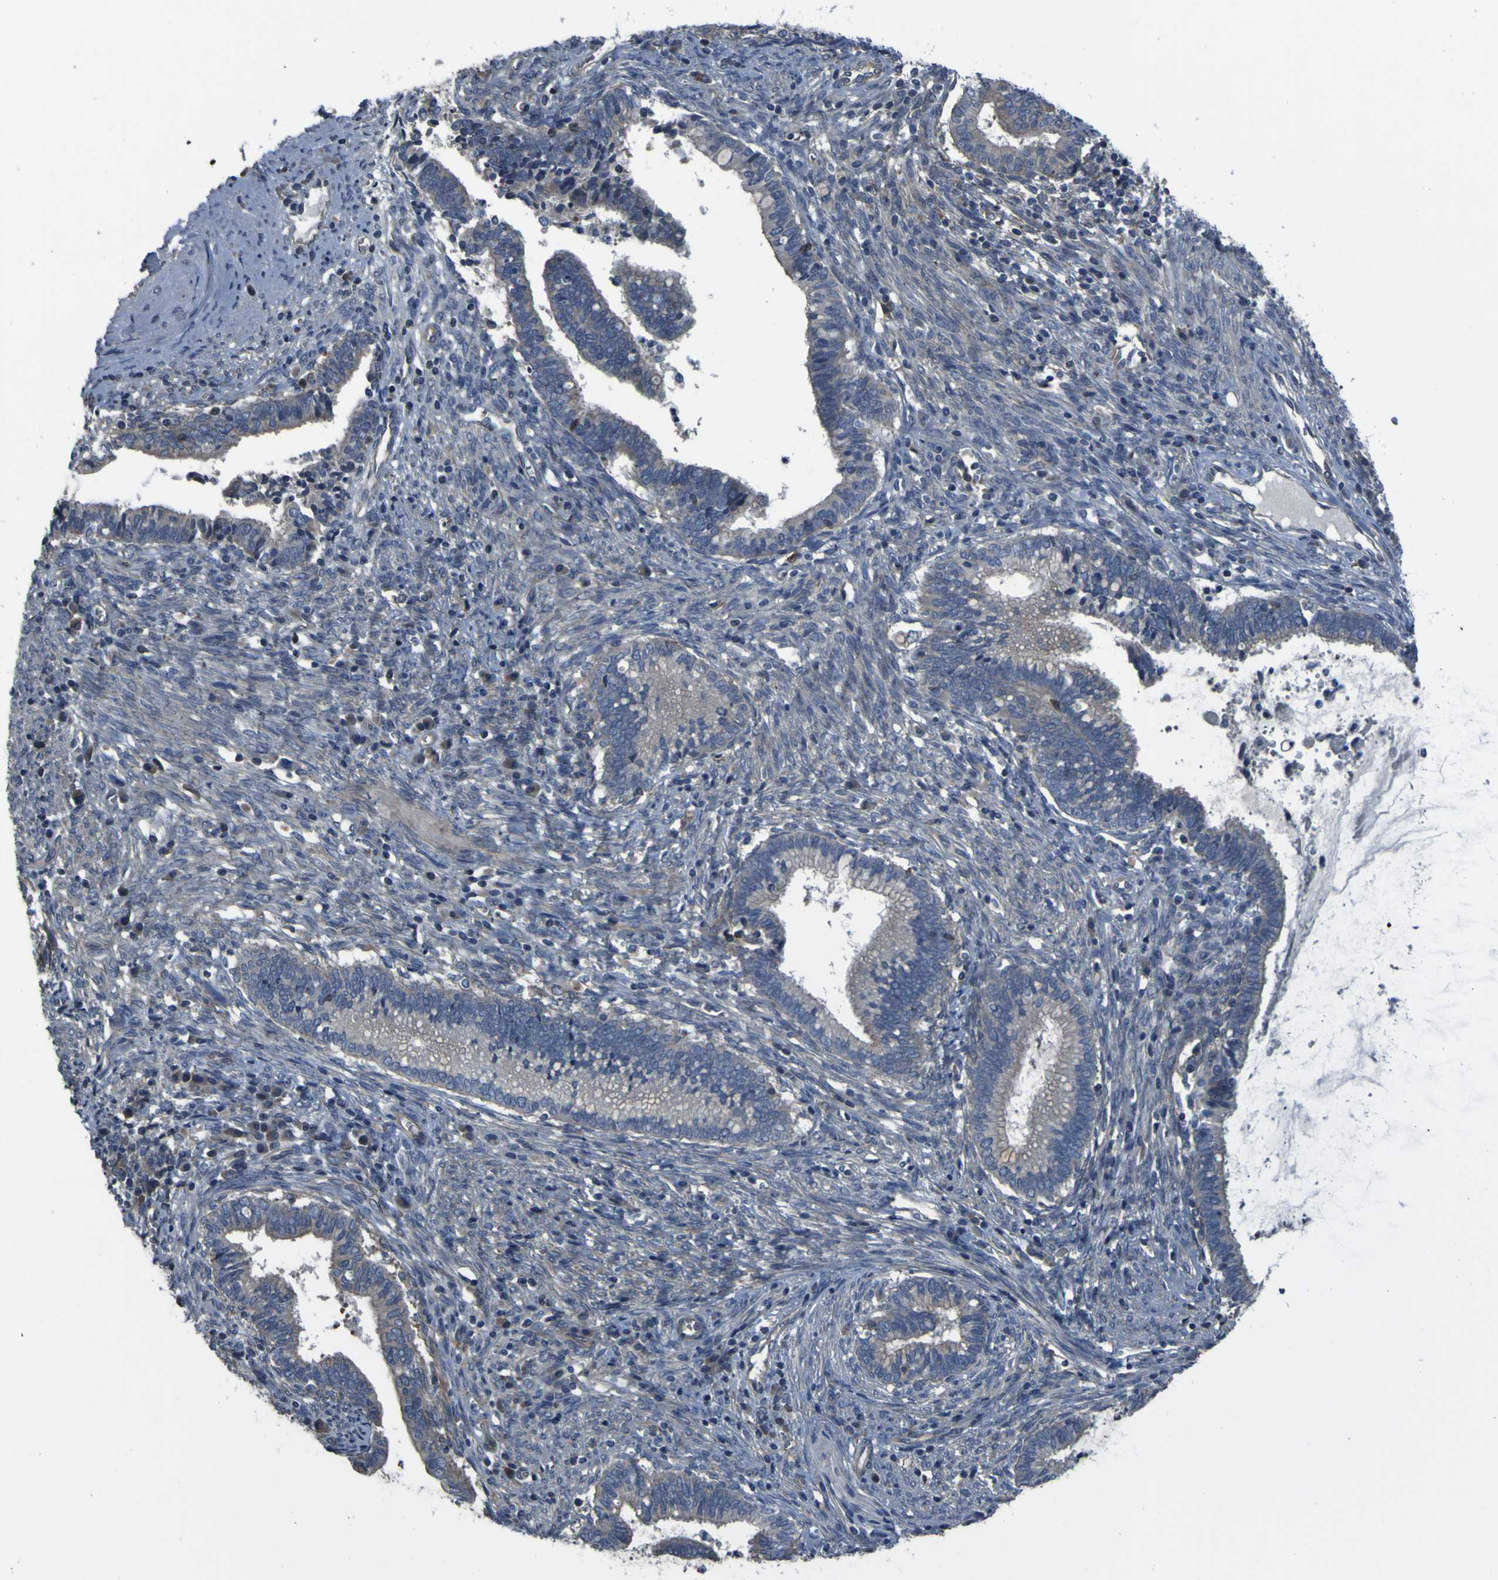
{"staining": {"intensity": "weak", "quantity": "<25%", "location": "cytoplasmic/membranous"}, "tissue": "cervical cancer", "cell_type": "Tumor cells", "image_type": "cancer", "snomed": [{"axis": "morphology", "description": "Adenocarcinoma, NOS"}, {"axis": "topography", "description": "Cervix"}], "caption": "This is an immunohistochemistry photomicrograph of human cervical adenocarcinoma. There is no expression in tumor cells.", "gene": "GRAMD1A", "patient": {"sex": "female", "age": 44}}